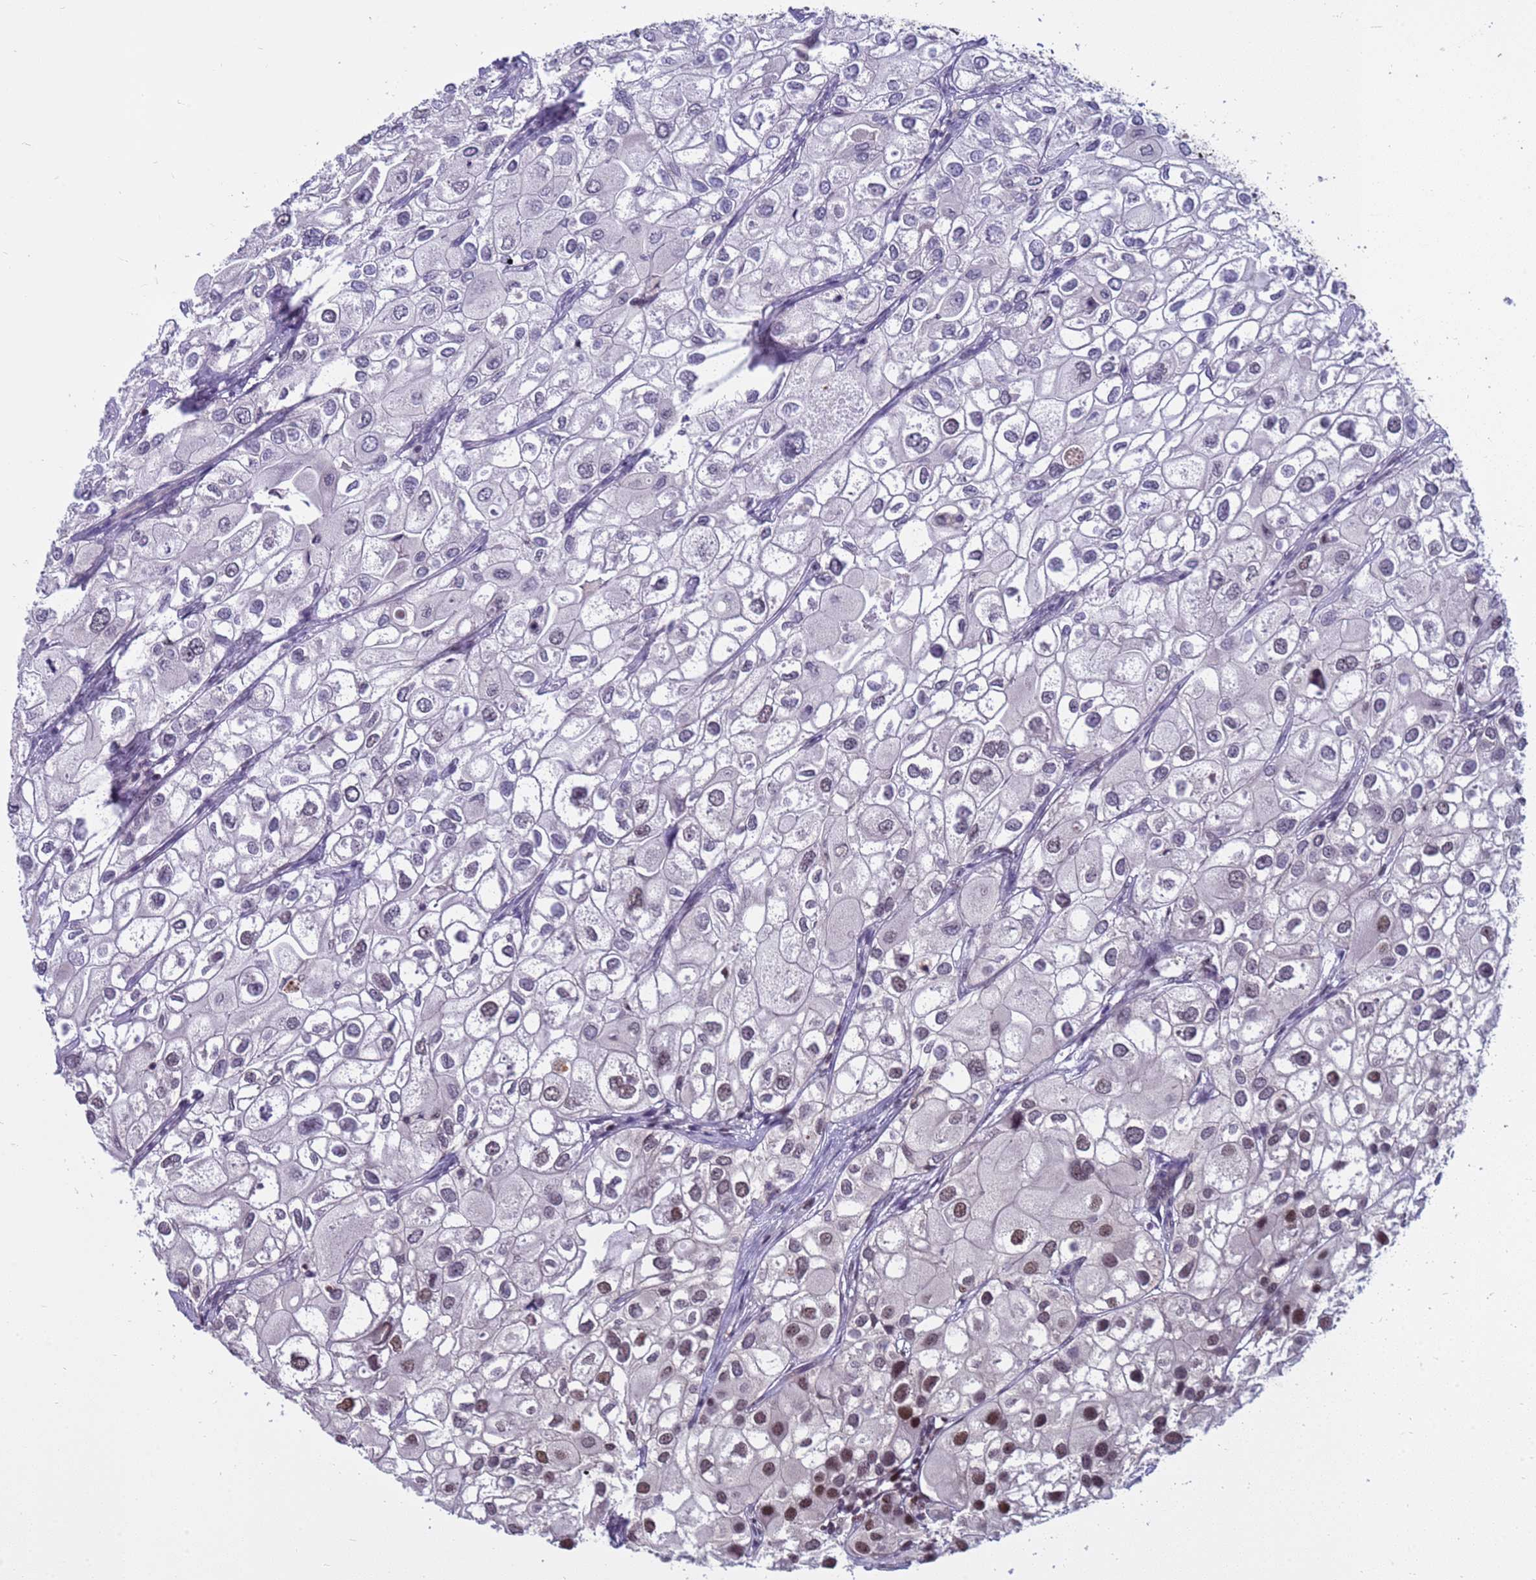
{"staining": {"intensity": "moderate", "quantity": "<25%", "location": "nuclear"}, "tissue": "urothelial cancer", "cell_type": "Tumor cells", "image_type": "cancer", "snomed": [{"axis": "morphology", "description": "Urothelial carcinoma, High grade"}, {"axis": "topography", "description": "Urinary bladder"}], "caption": "This is an image of immunohistochemistry (IHC) staining of urothelial carcinoma (high-grade), which shows moderate staining in the nuclear of tumor cells.", "gene": "NSL1", "patient": {"sex": "male", "age": 64}}